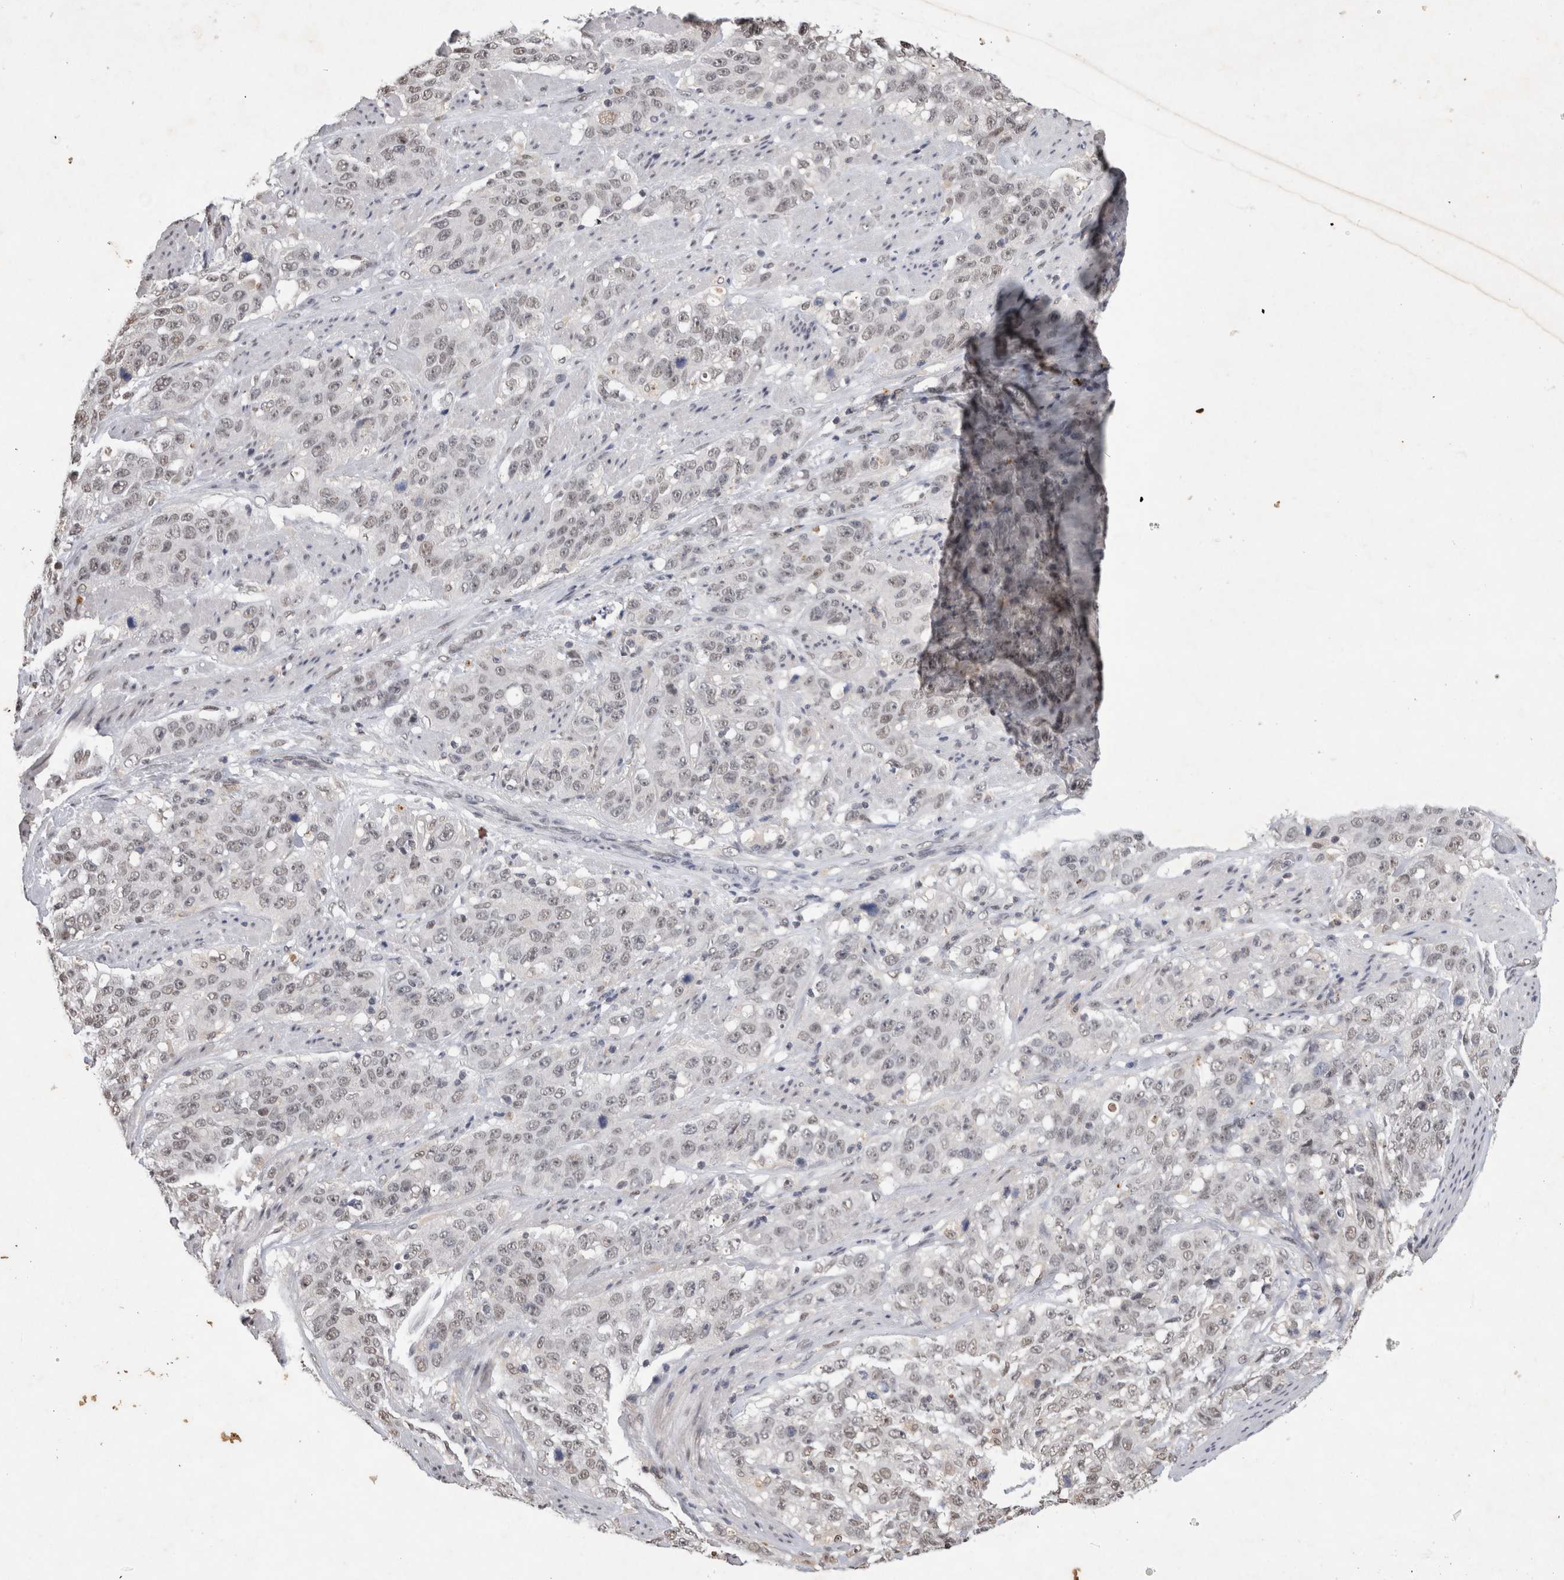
{"staining": {"intensity": "negative", "quantity": "none", "location": "none"}, "tissue": "stomach cancer", "cell_type": "Tumor cells", "image_type": "cancer", "snomed": [{"axis": "morphology", "description": "Adenocarcinoma, NOS"}, {"axis": "topography", "description": "Stomach"}], "caption": "There is no significant staining in tumor cells of stomach cancer (adenocarcinoma).", "gene": "XRCC5", "patient": {"sex": "male", "age": 48}}